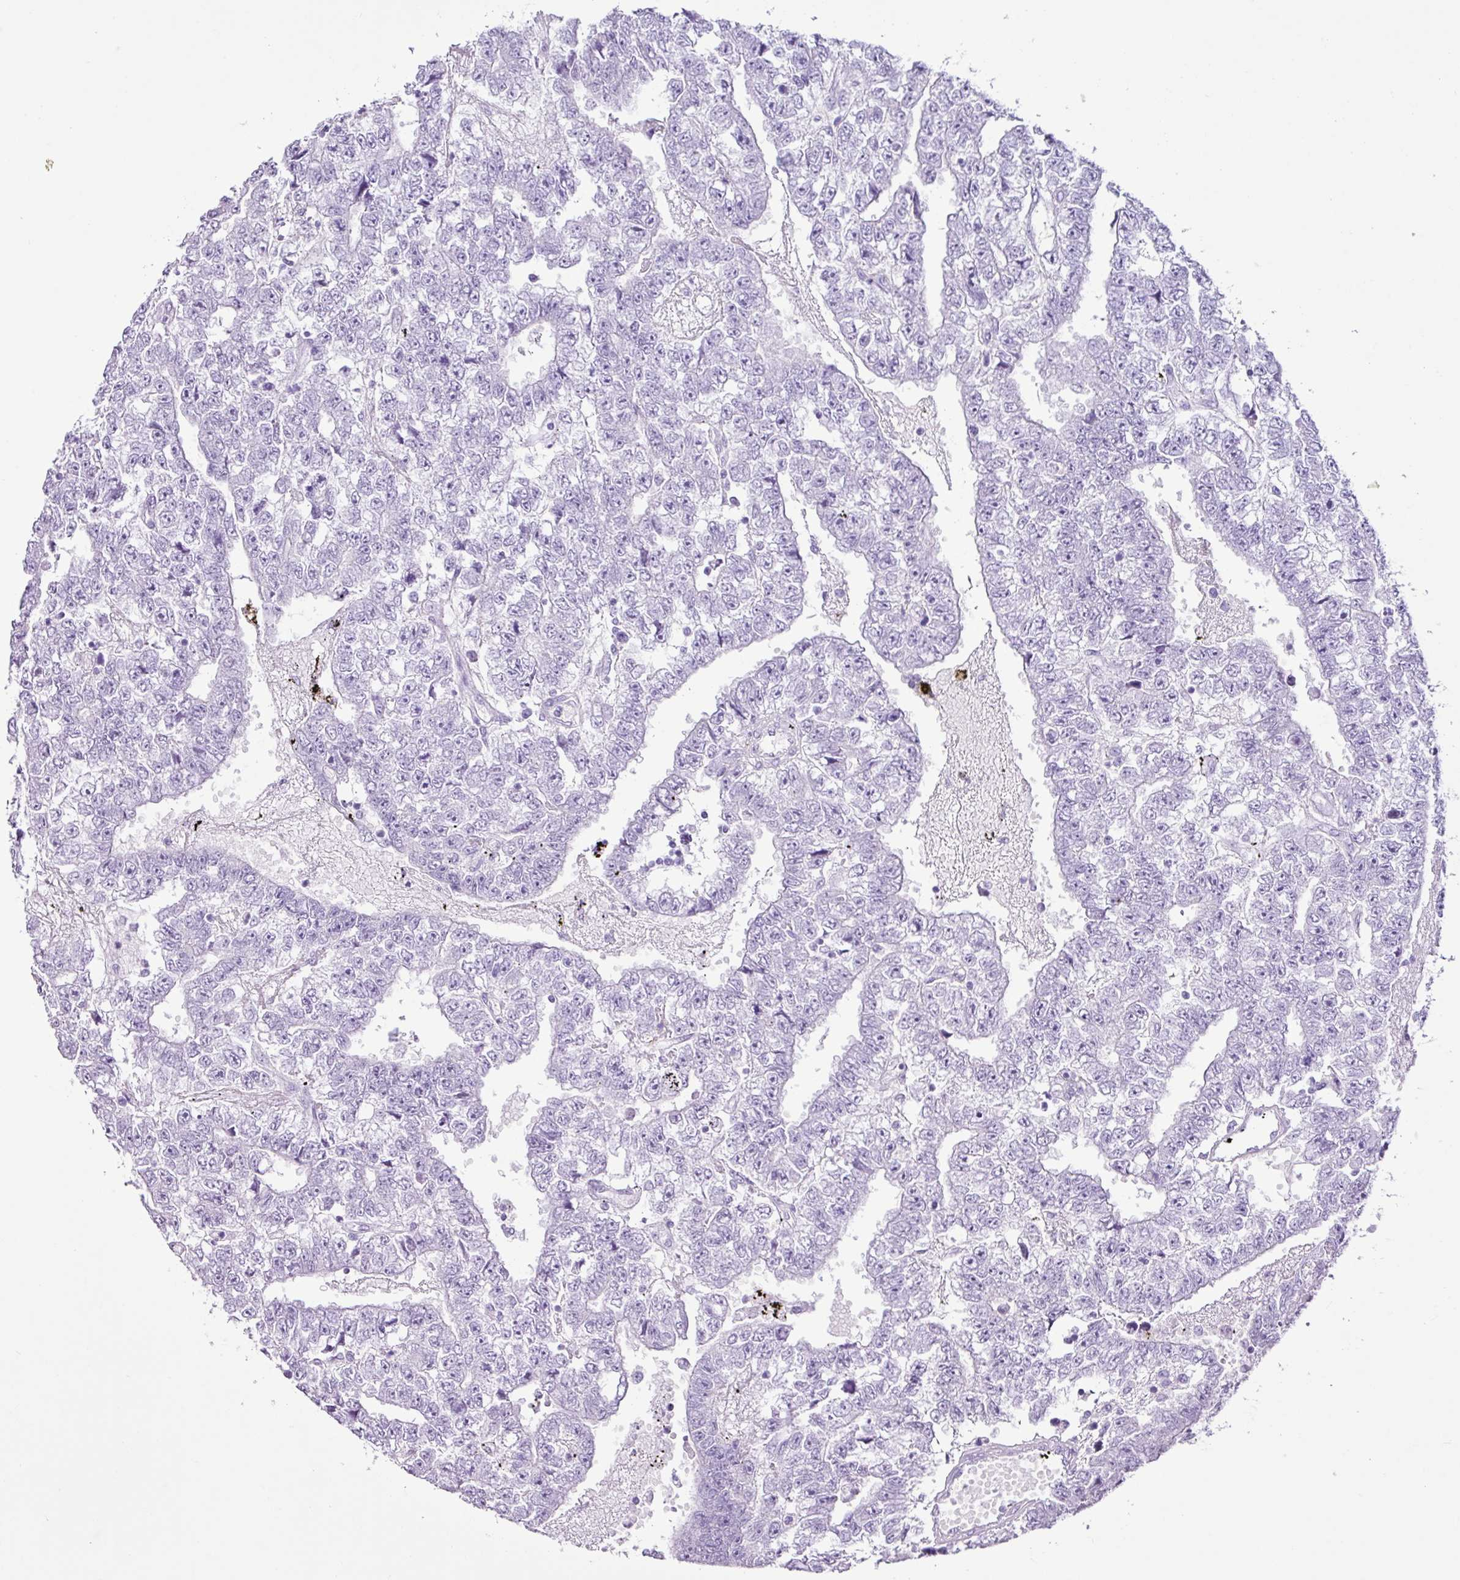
{"staining": {"intensity": "negative", "quantity": "none", "location": "none"}, "tissue": "testis cancer", "cell_type": "Tumor cells", "image_type": "cancer", "snomed": [{"axis": "morphology", "description": "Carcinoma, Embryonal, NOS"}, {"axis": "topography", "description": "Testis"}], "caption": "The histopathology image exhibits no significant staining in tumor cells of testis cancer.", "gene": "PGR", "patient": {"sex": "male", "age": 25}}